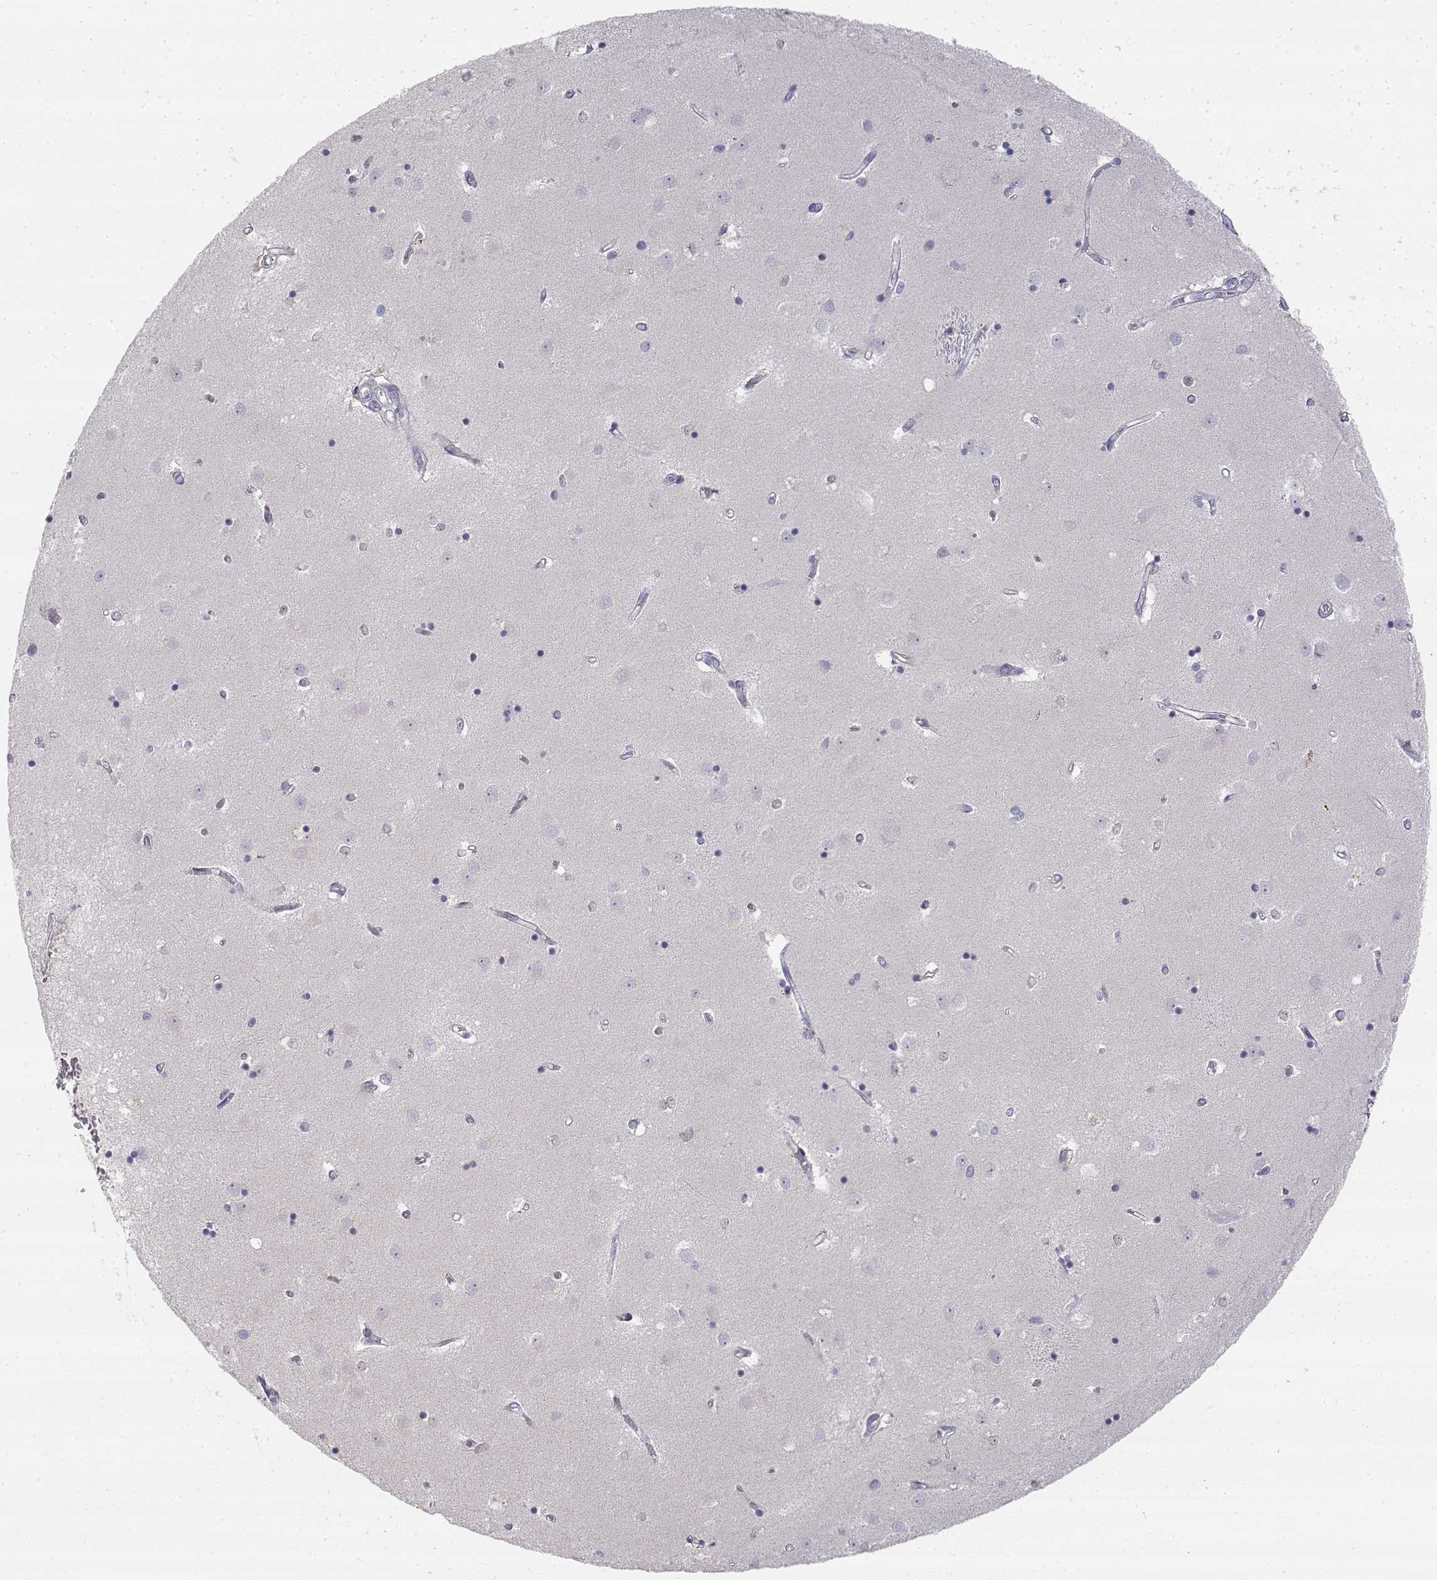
{"staining": {"intensity": "negative", "quantity": "none", "location": "none"}, "tissue": "caudate", "cell_type": "Glial cells", "image_type": "normal", "snomed": [{"axis": "morphology", "description": "Normal tissue, NOS"}, {"axis": "topography", "description": "Lateral ventricle wall"}], "caption": "The image exhibits no significant positivity in glial cells of caudate. Brightfield microscopy of IHC stained with DAB (3,3'-diaminobenzidine) (brown) and hematoxylin (blue), captured at high magnification.", "gene": "GLIPR1L2", "patient": {"sex": "male", "age": 54}}